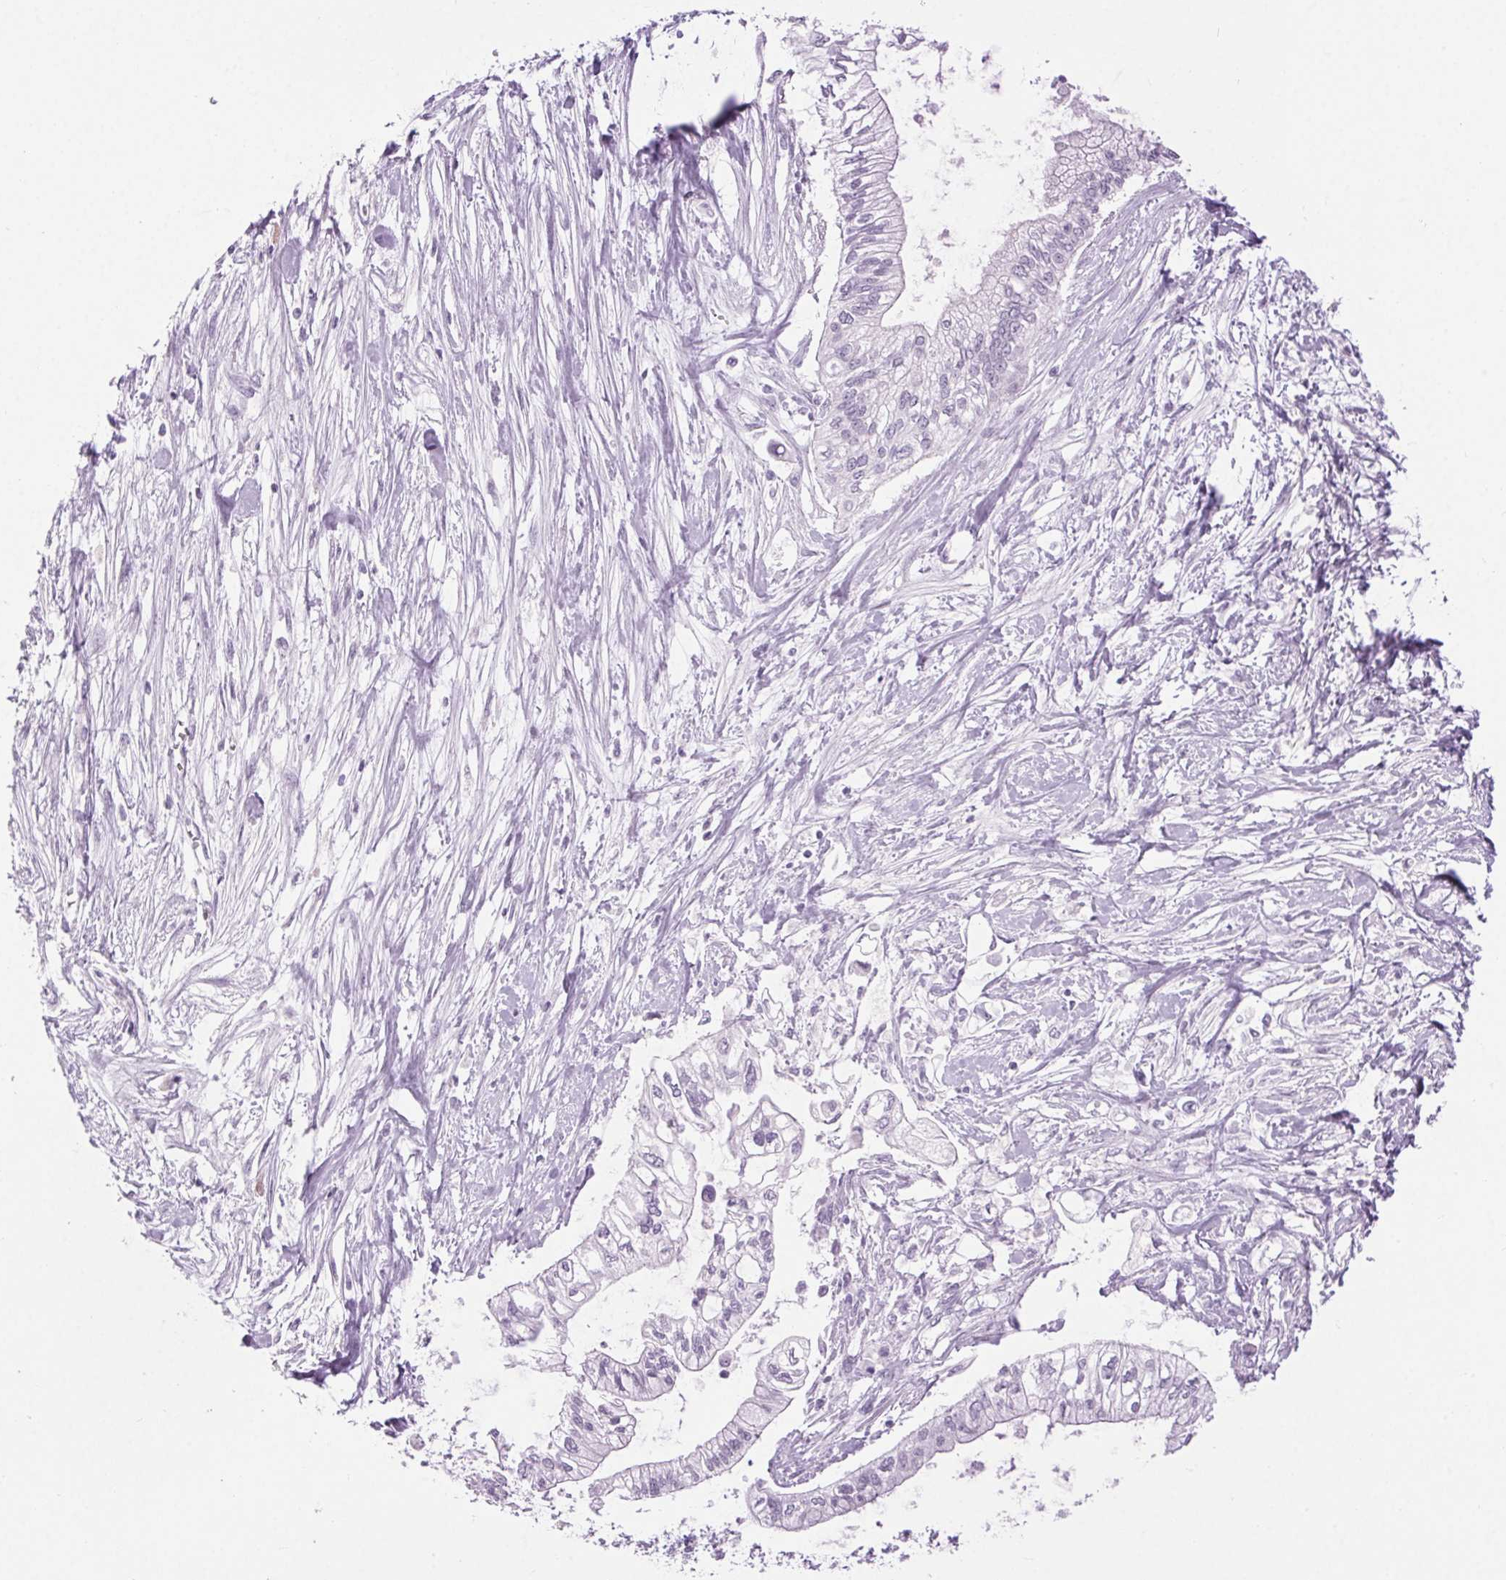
{"staining": {"intensity": "negative", "quantity": "none", "location": "none"}, "tissue": "pancreatic cancer", "cell_type": "Tumor cells", "image_type": "cancer", "snomed": [{"axis": "morphology", "description": "Adenocarcinoma, NOS"}, {"axis": "topography", "description": "Pancreas"}], "caption": "IHC photomicrograph of neoplastic tissue: pancreatic cancer (adenocarcinoma) stained with DAB (3,3'-diaminobenzidine) shows no significant protein positivity in tumor cells.", "gene": "BEND2", "patient": {"sex": "female", "age": 77}}